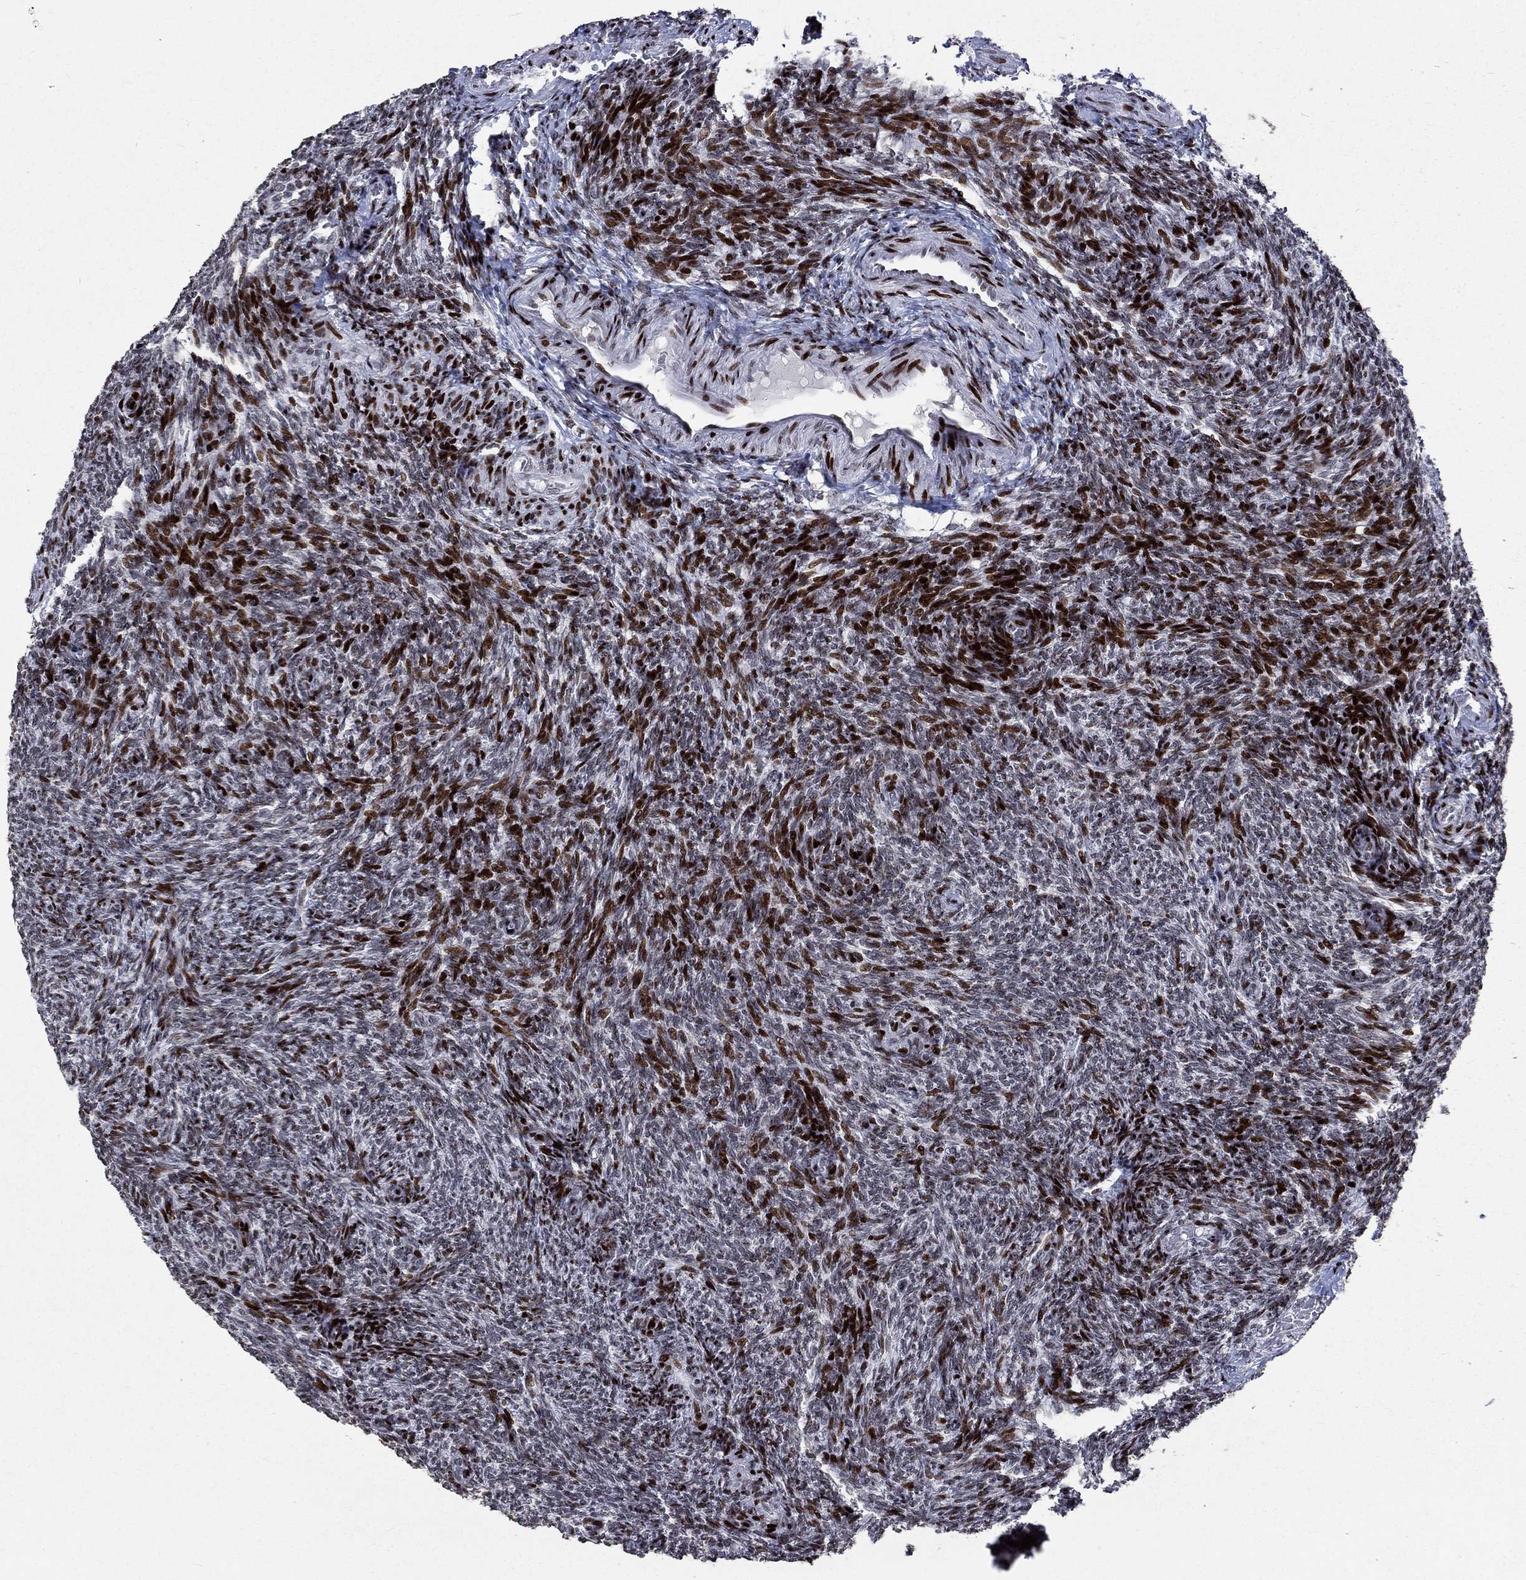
{"staining": {"intensity": "strong", "quantity": ">75%", "location": "nuclear"}, "tissue": "ovary", "cell_type": "Ovarian stroma cells", "image_type": "normal", "snomed": [{"axis": "morphology", "description": "Normal tissue, NOS"}, {"axis": "topography", "description": "Ovary"}], "caption": "Immunohistochemistry staining of unremarkable ovary, which reveals high levels of strong nuclear staining in about >75% of ovarian stroma cells indicating strong nuclear protein staining. The staining was performed using DAB (brown) for protein detection and nuclei were counterstained in hematoxylin (blue).", "gene": "SRSF3", "patient": {"sex": "female", "age": 39}}